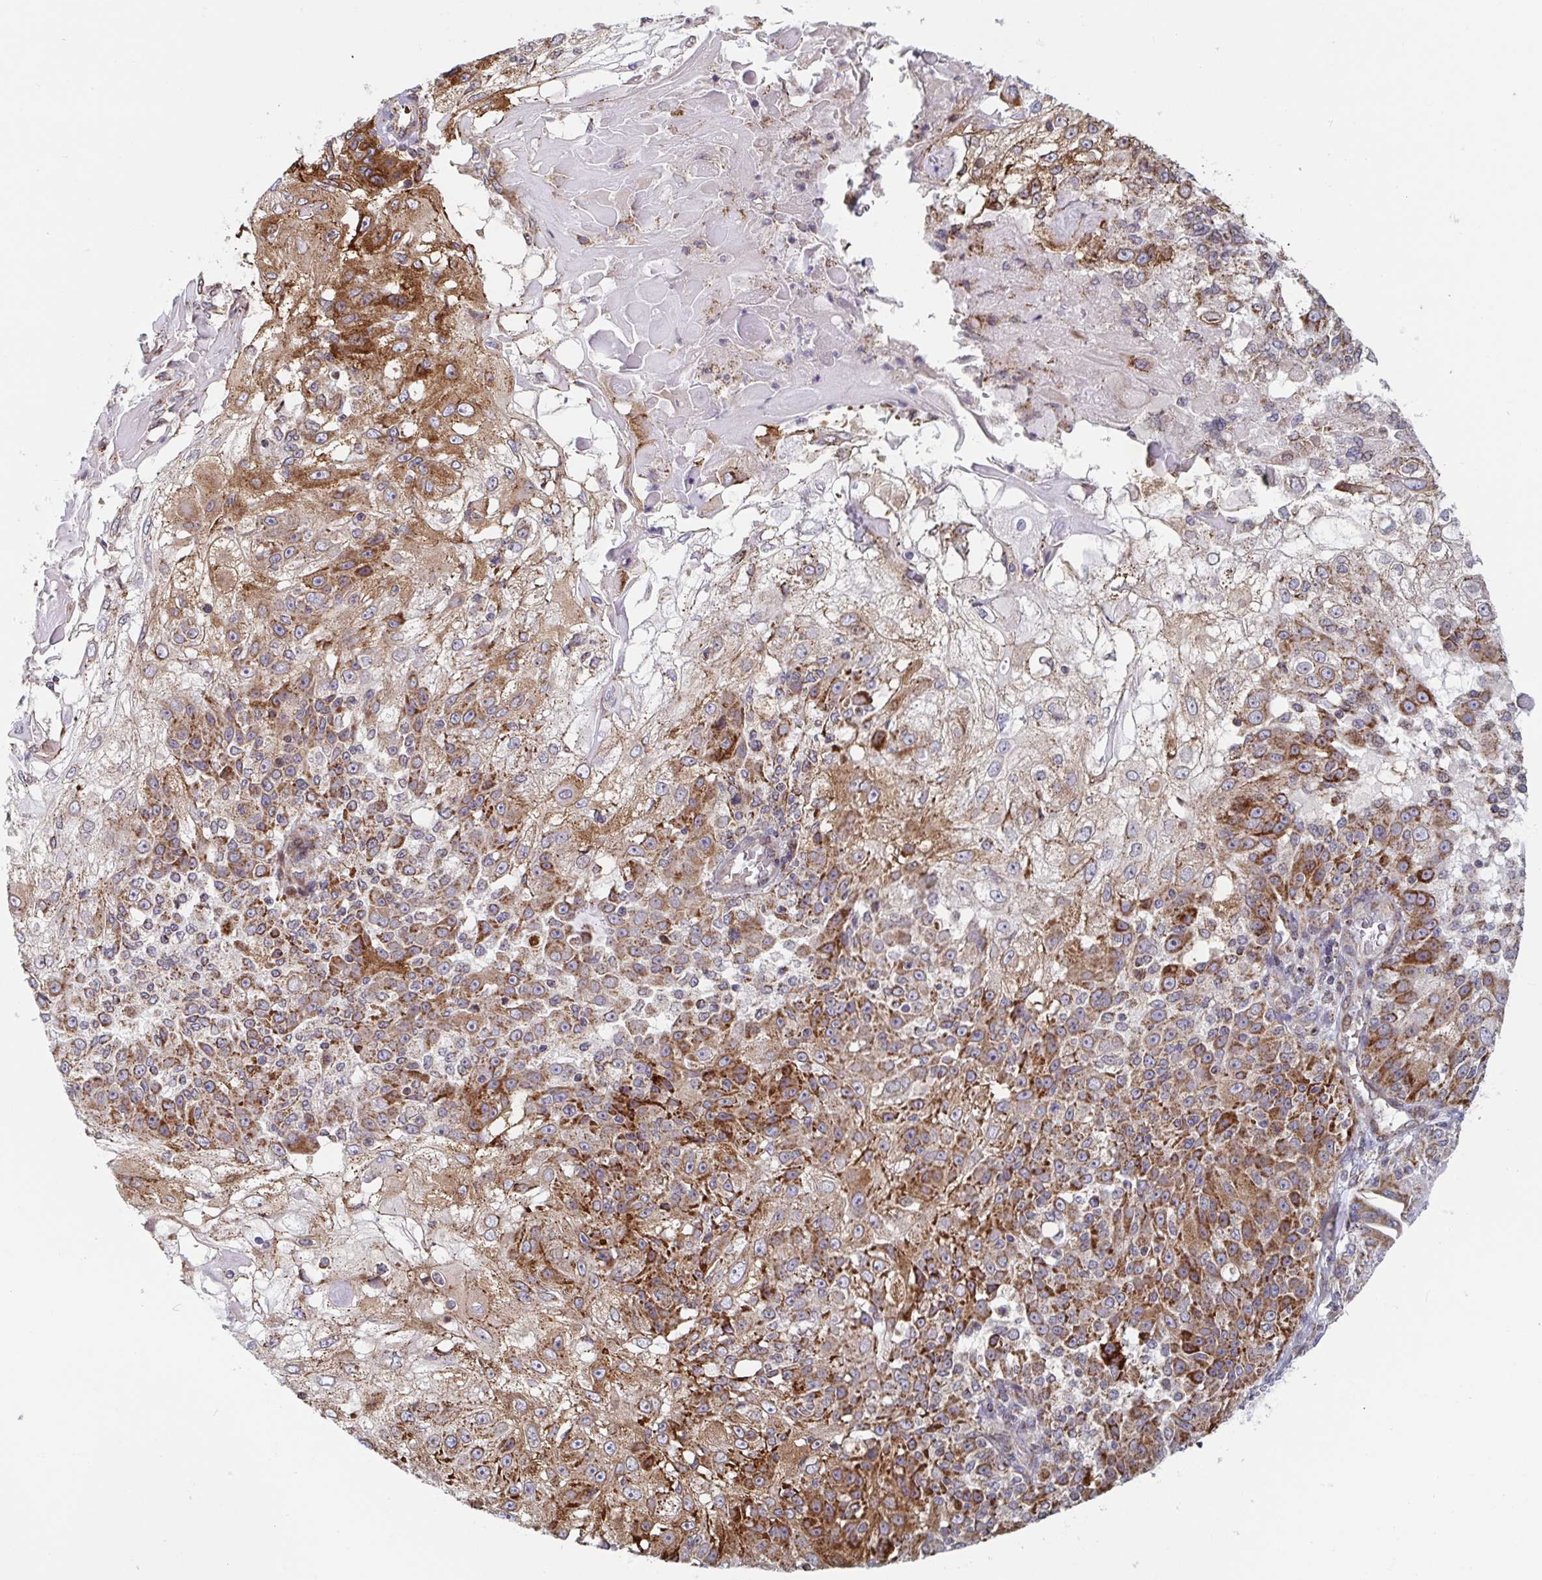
{"staining": {"intensity": "strong", "quantity": ">75%", "location": "cytoplasmic/membranous"}, "tissue": "skin cancer", "cell_type": "Tumor cells", "image_type": "cancer", "snomed": [{"axis": "morphology", "description": "Normal tissue, NOS"}, {"axis": "morphology", "description": "Squamous cell carcinoma, NOS"}, {"axis": "topography", "description": "Skin"}], "caption": "This is an image of immunohistochemistry staining of squamous cell carcinoma (skin), which shows strong expression in the cytoplasmic/membranous of tumor cells.", "gene": "STARD8", "patient": {"sex": "female", "age": 83}}